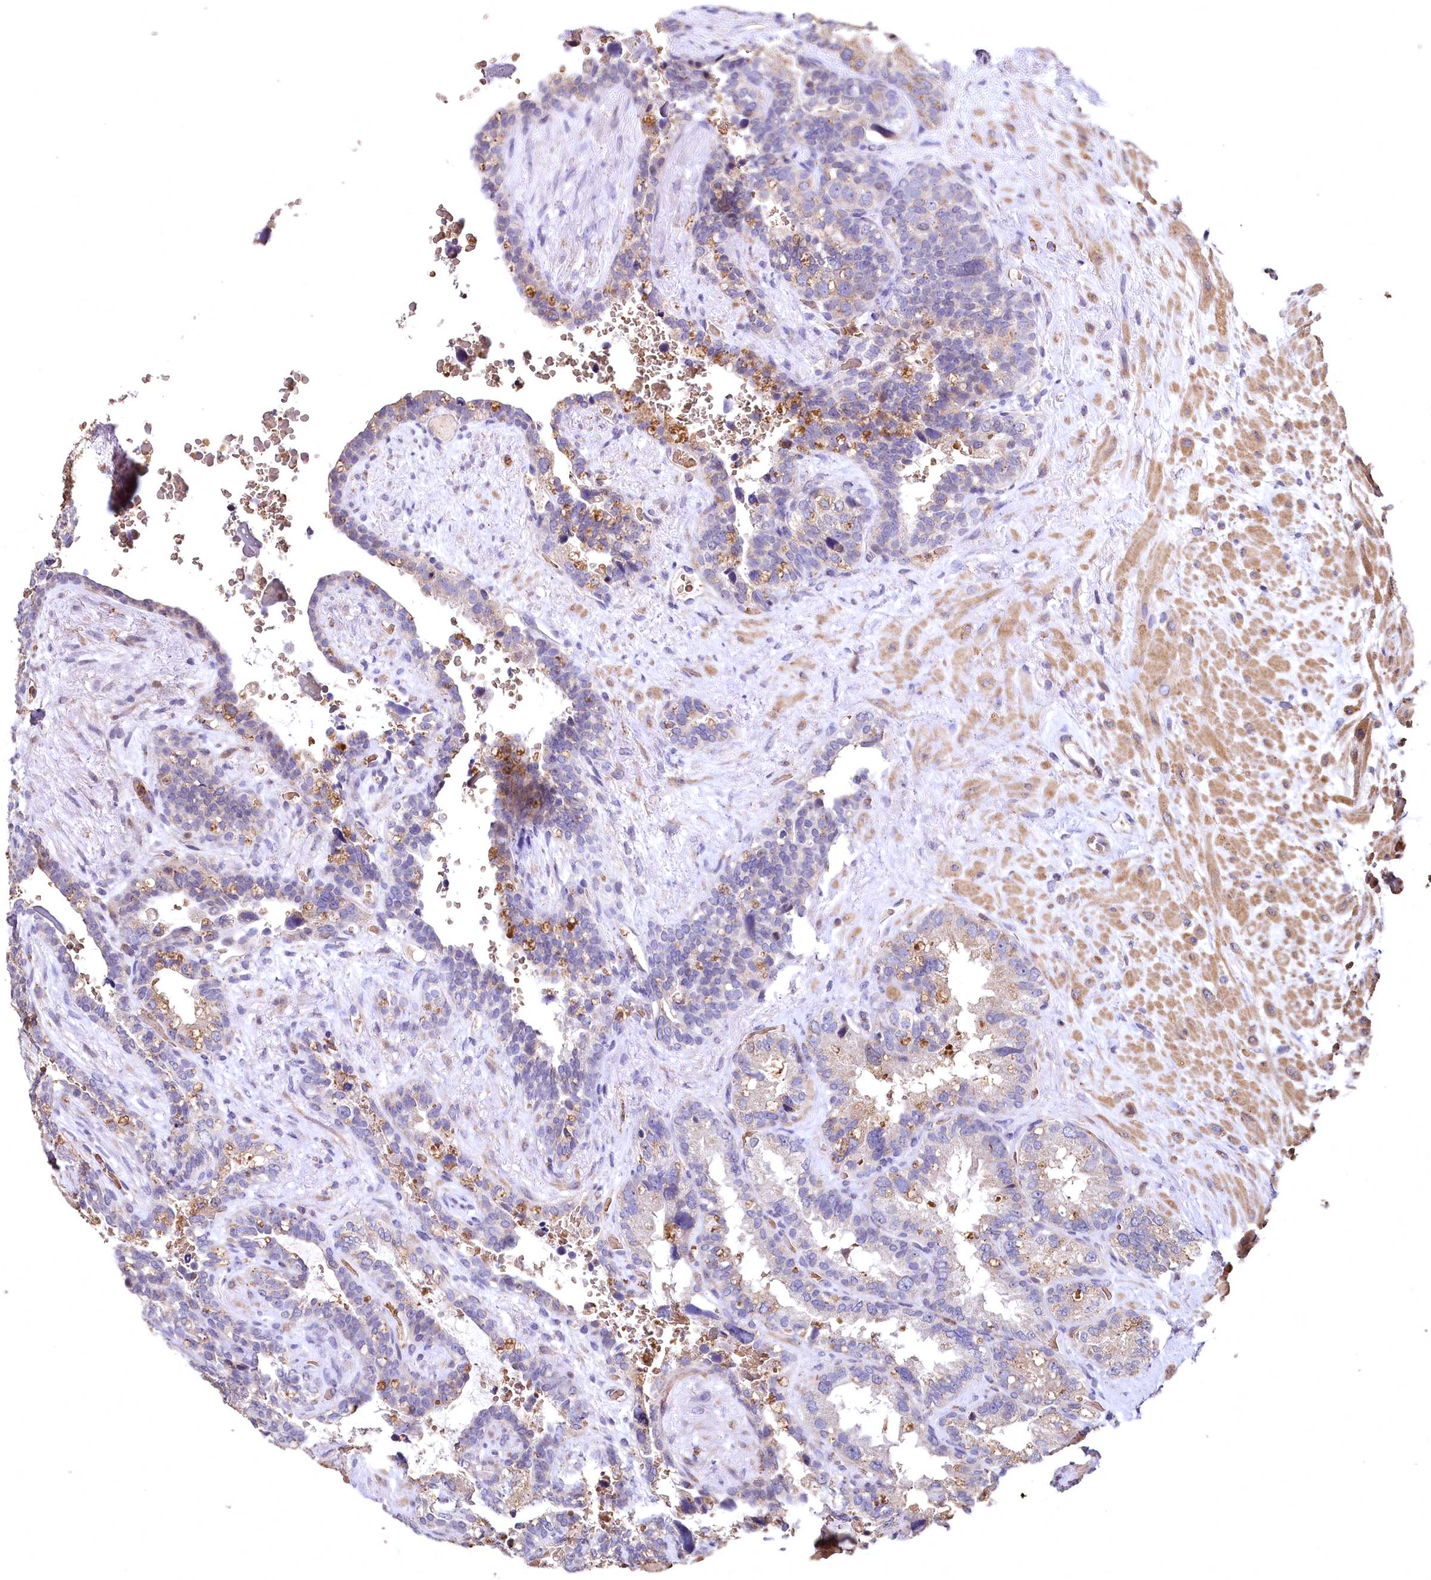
{"staining": {"intensity": "weak", "quantity": "<25%", "location": "cytoplasmic/membranous"}, "tissue": "seminal vesicle", "cell_type": "Glandular cells", "image_type": "normal", "snomed": [{"axis": "morphology", "description": "Normal tissue, NOS"}, {"axis": "topography", "description": "Seminal veicle"}], "caption": "An immunohistochemistry image of unremarkable seminal vesicle is shown. There is no staining in glandular cells of seminal vesicle.", "gene": "SPTA1", "patient": {"sex": "male", "age": 80}}